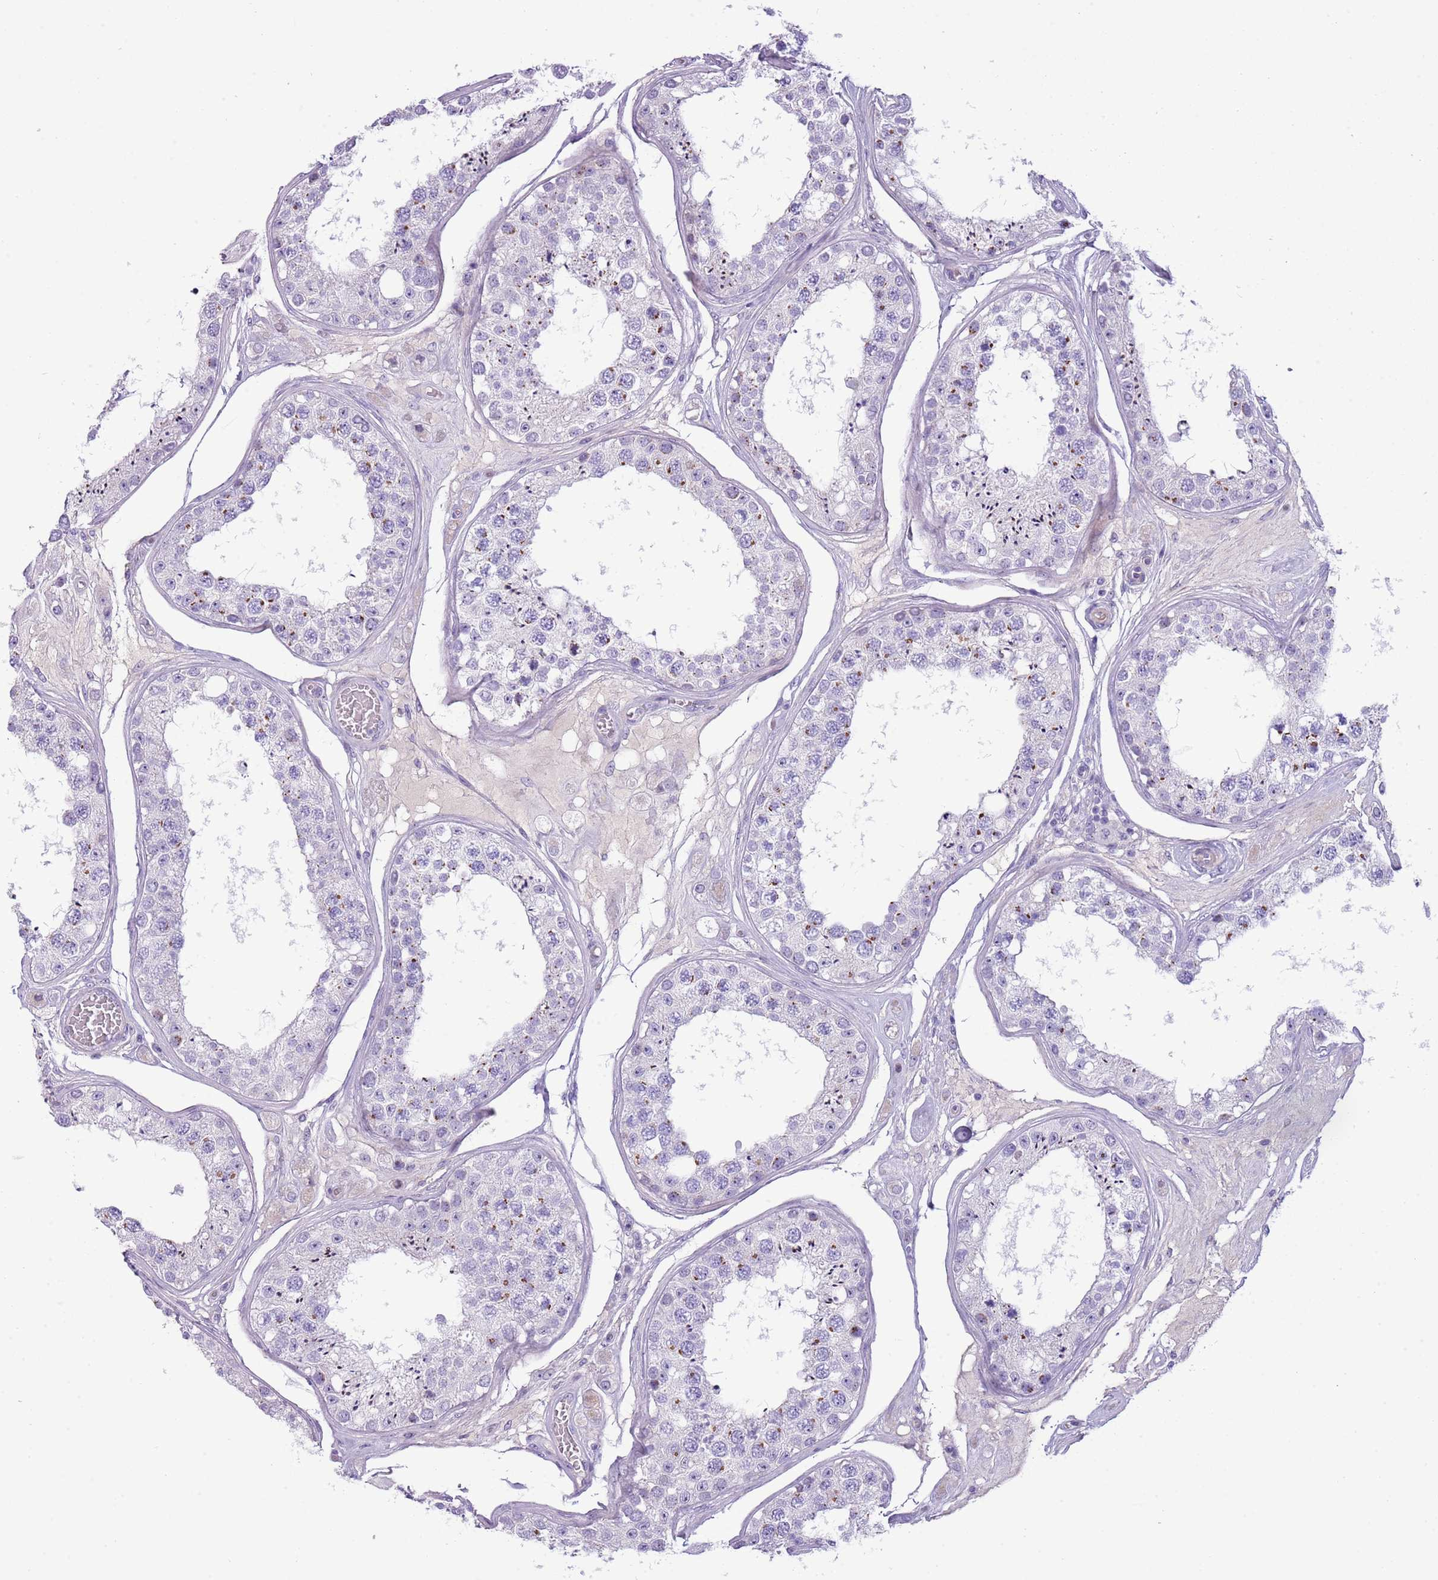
{"staining": {"intensity": "moderate", "quantity": "25%-75%", "location": "cytoplasmic/membranous"}, "tissue": "testis", "cell_type": "Cells in seminiferous ducts", "image_type": "normal", "snomed": [{"axis": "morphology", "description": "Normal tissue, NOS"}, {"axis": "topography", "description": "Testis"}], "caption": "This histopathology image shows IHC staining of unremarkable testis, with medium moderate cytoplasmic/membranous positivity in about 25%-75% of cells in seminiferous ducts.", "gene": "NBPF4", "patient": {"sex": "male", "age": 25}}